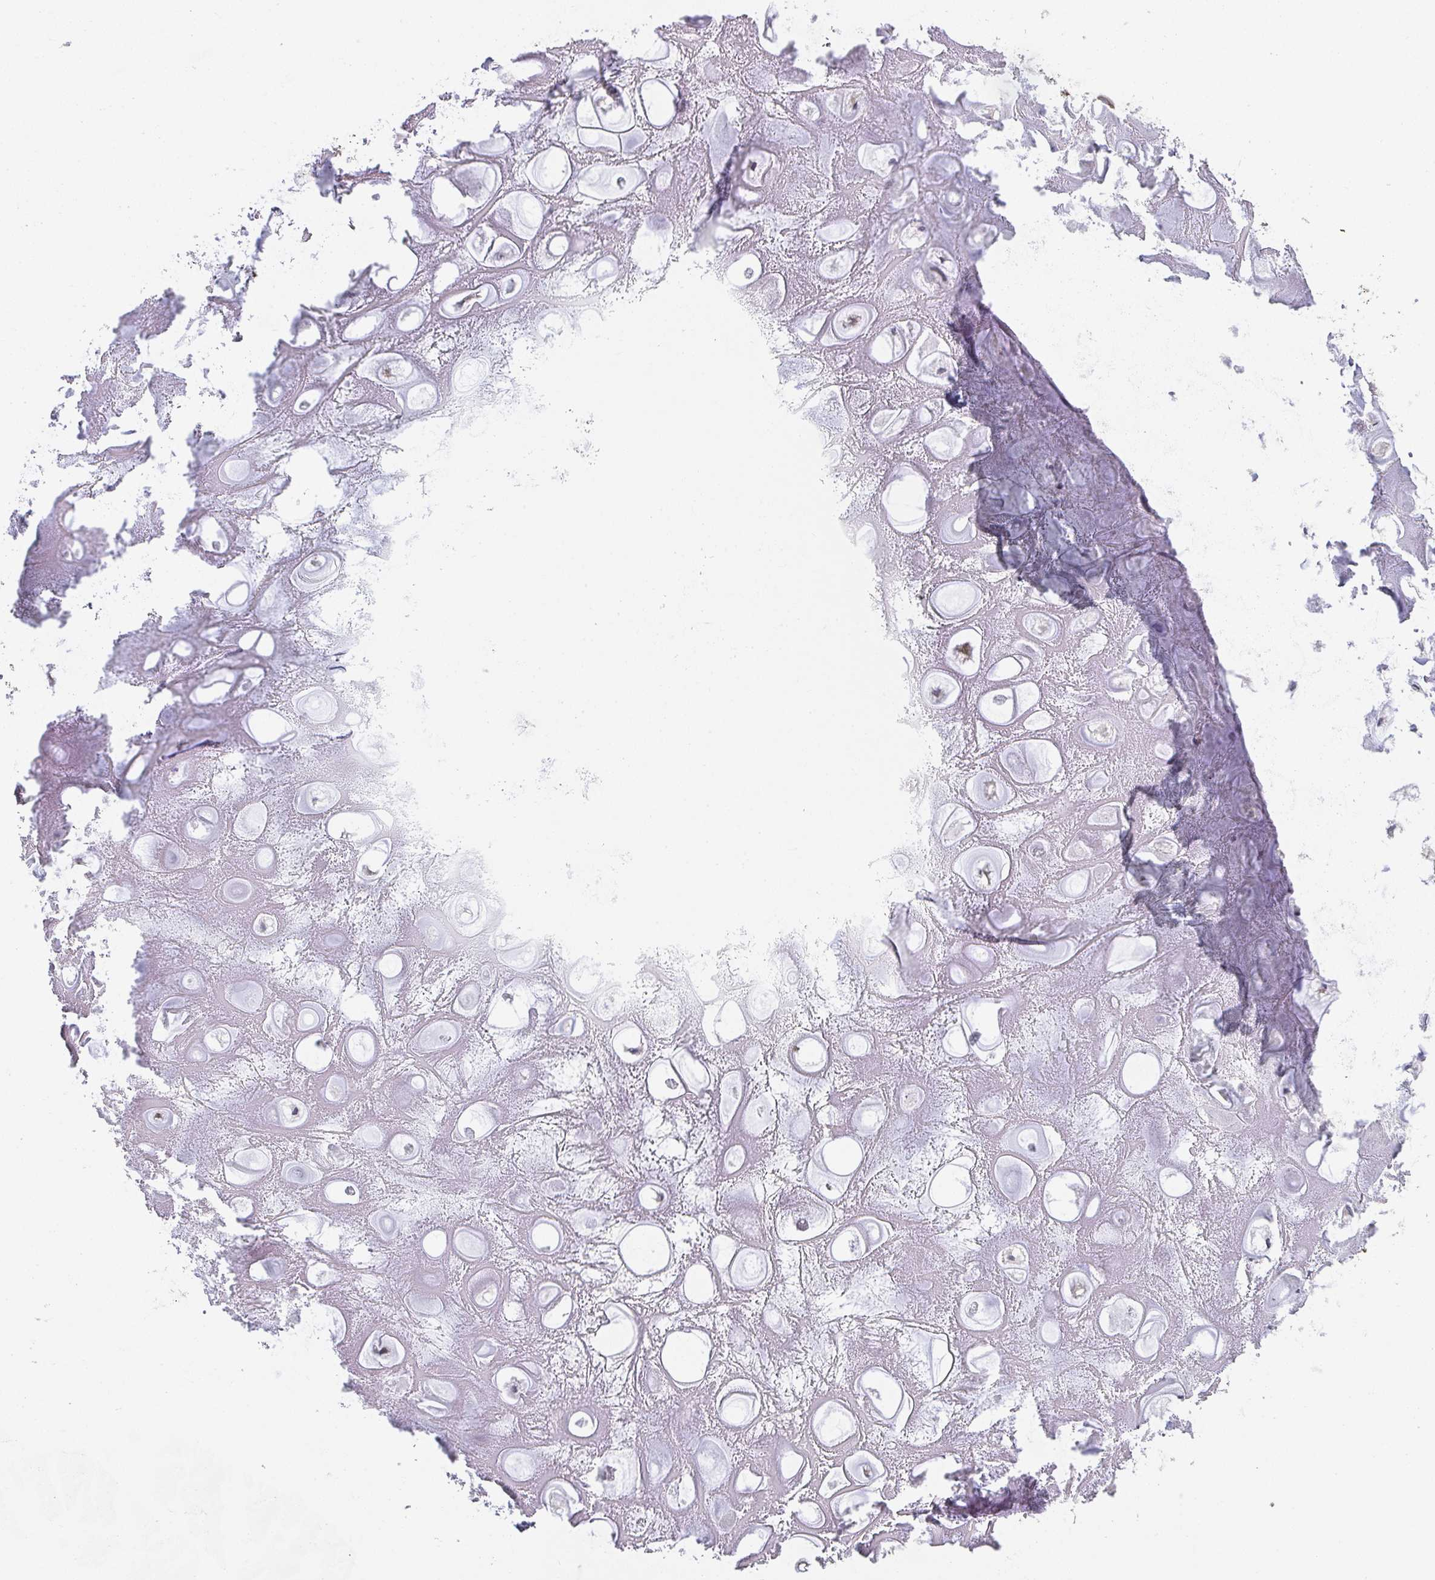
{"staining": {"intensity": "negative", "quantity": "none", "location": "none"}, "tissue": "soft tissue", "cell_type": "Chondrocytes", "image_type": "normal", "snomed": [{"axis": "morphology", "description": "Normal tissue, NOS"}, {"axis": "topography", "description": "Lymph node"}, {"axis": "topography", "description": "Cartilage tissue"}, {"axis": "topography", "description": "Nasopharynx"}], "caption": "Micrograph shows no protein positivity in chondrocytes of unremarkable soft tissue. Brightfield microscopy of IHC stained with DAB (3,3'-diaminobenzidine) (brown) and hematoxylin (blue), captured at high magnification.", "gene": "ZNF526", "patient": {"sex": "male", "age": 63}}